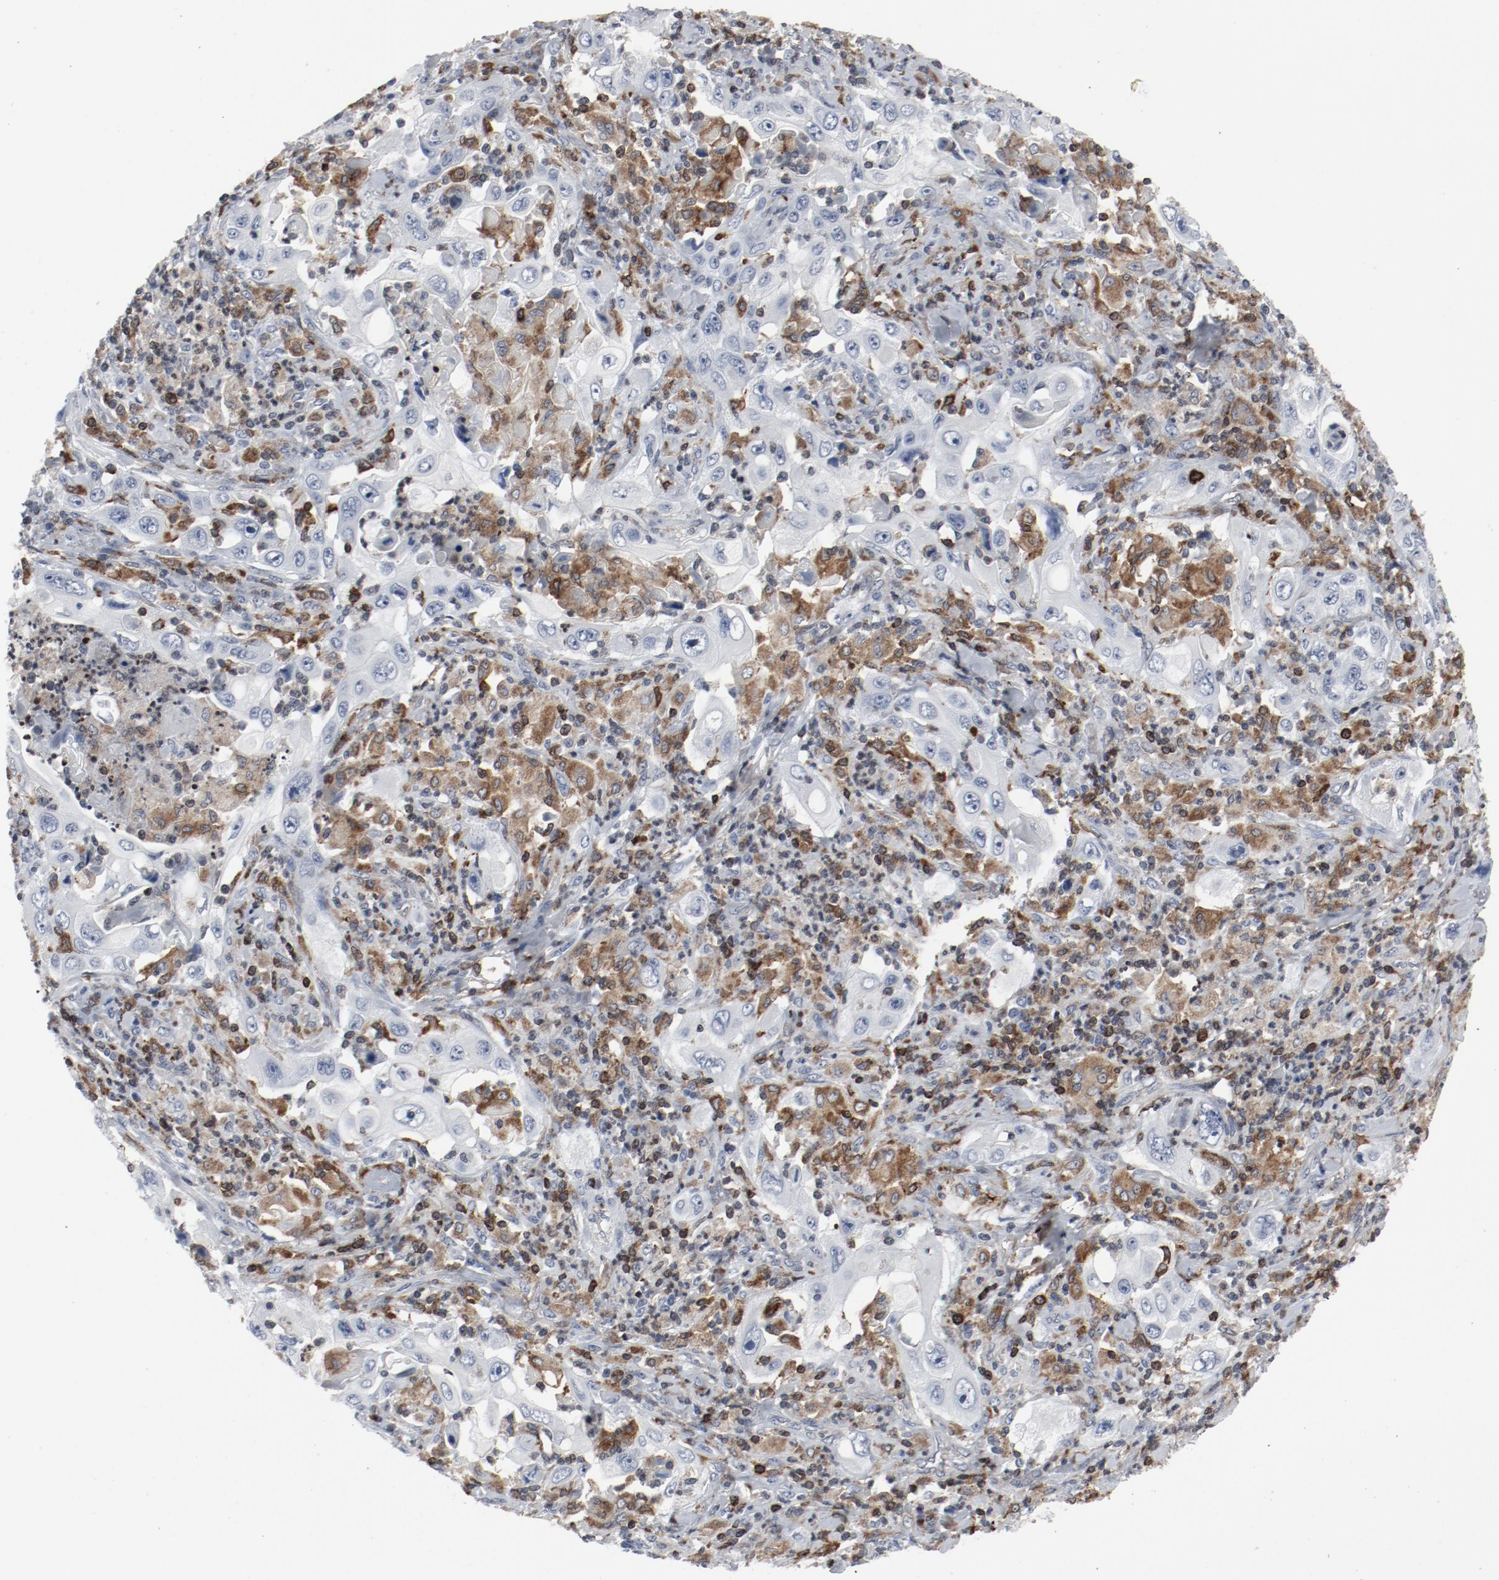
{"staining": {"intensity": "moderate", "quantity": "<25%", "location": "cytoplasmic/membranous"}, "tissue": "pancreatic cancer", "cell_type": "Tumor cells", "image_type": "cancer", "snomed": [{"axis": "morphology", "description": "Adenocarcinoma, NOS"}, {"axis": "topography", "description": "Pancreas"}], "caption": "IHC micrograph of human pancreatic cancer (adenocarcinoma) stained for a protein (brown), which displays low levels of moderate cytoplasmic/membranous positivity in about <25% of tumor cells.", "gene": "LCP2", "patient": {"sex": "male", "age": 70}}